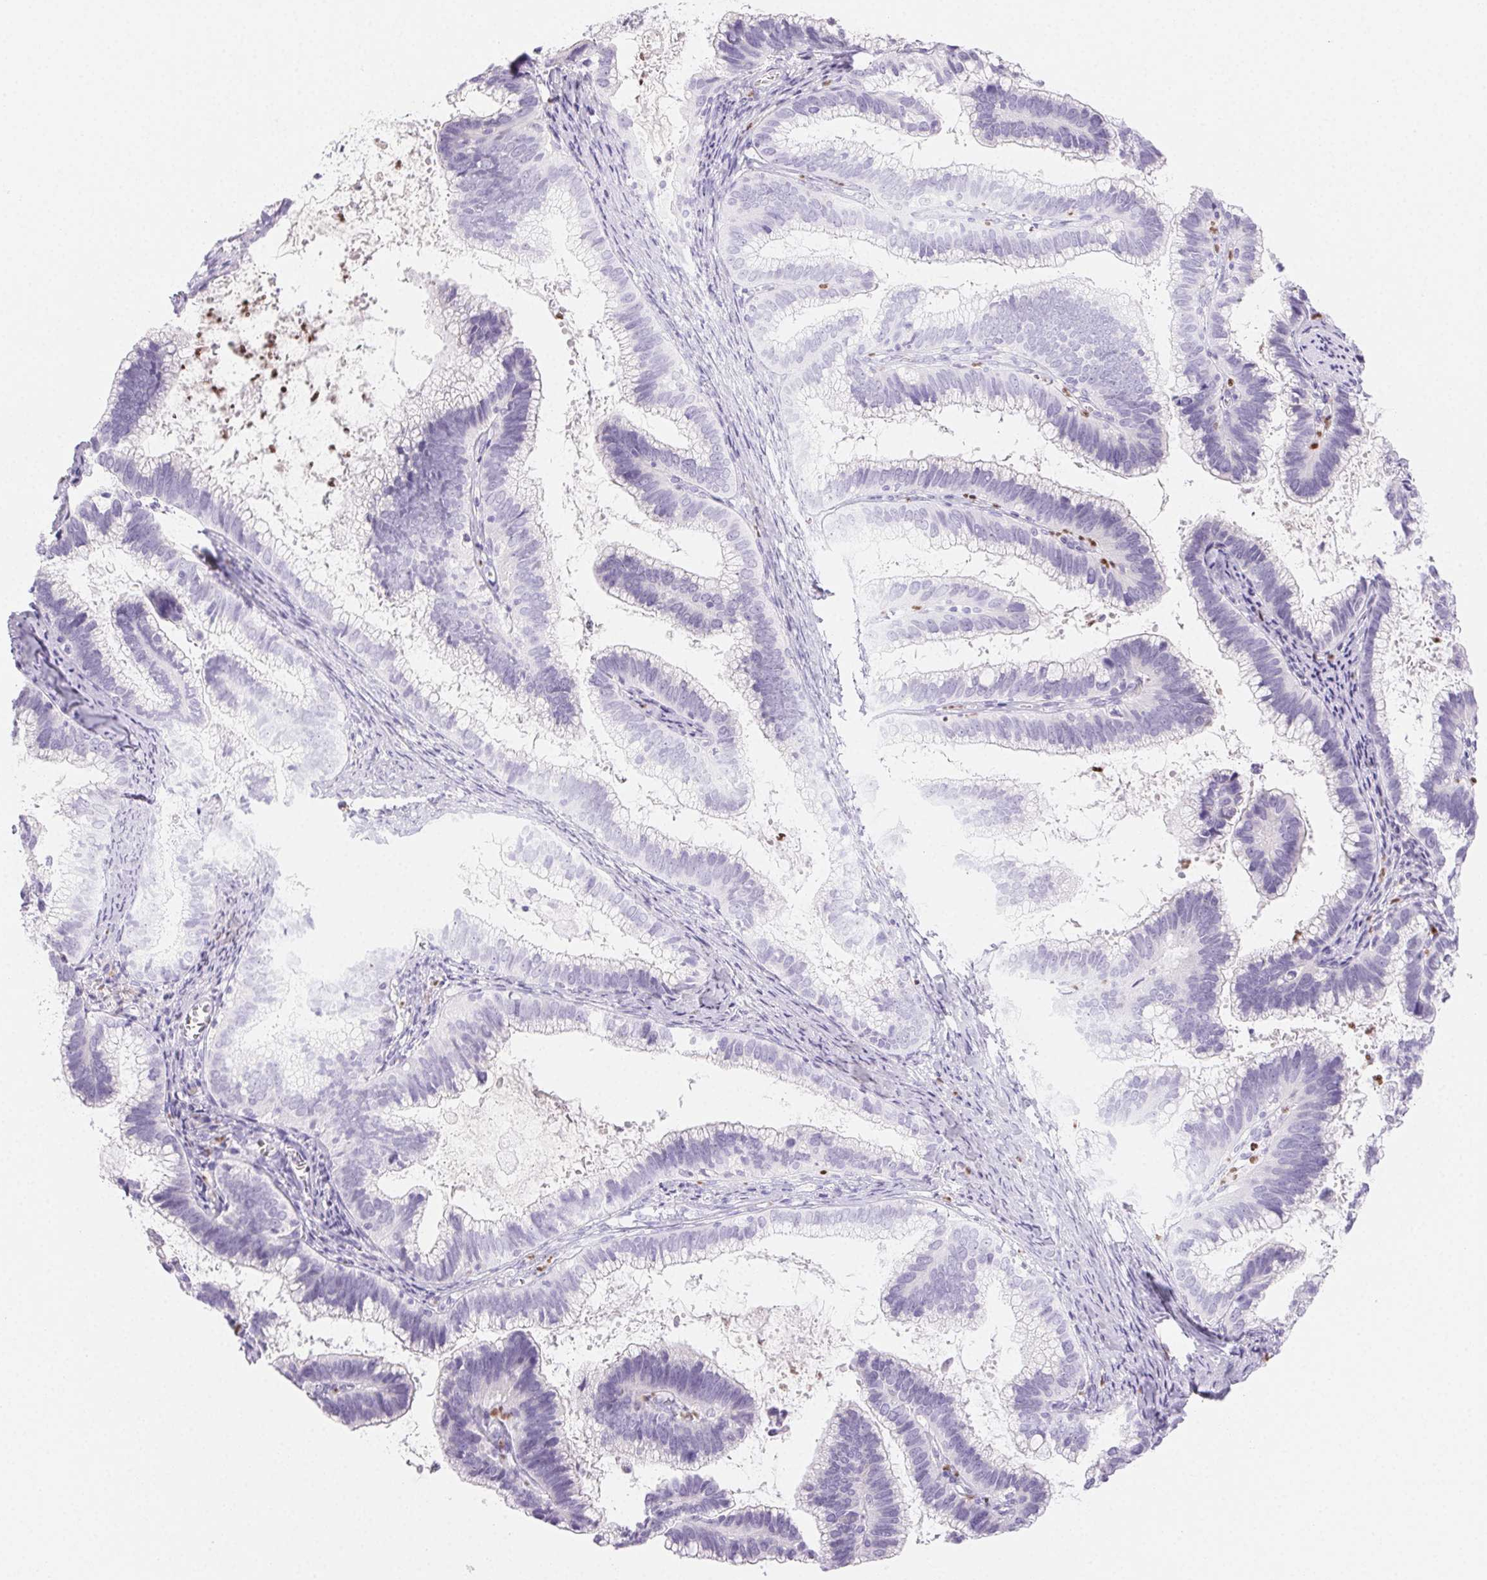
{"staining": {"intensity": "negative", "quantity": "none", "location": "none"}, "tissue": "cervical cancer", "cell_type": "Tumor cells", "image_type": "cancer", "snomed": [{"axis": "morphology", "description": "Adenocarcinoma, NOS"}, {"axis": "topography", "description": "Cervix"}], "caption": "Tumor cells are negative for brown protein staining in cervical cancer (adenocarcinoma).", "gene": "PADI4", "patient": {"sex": "female", "age": 61}}